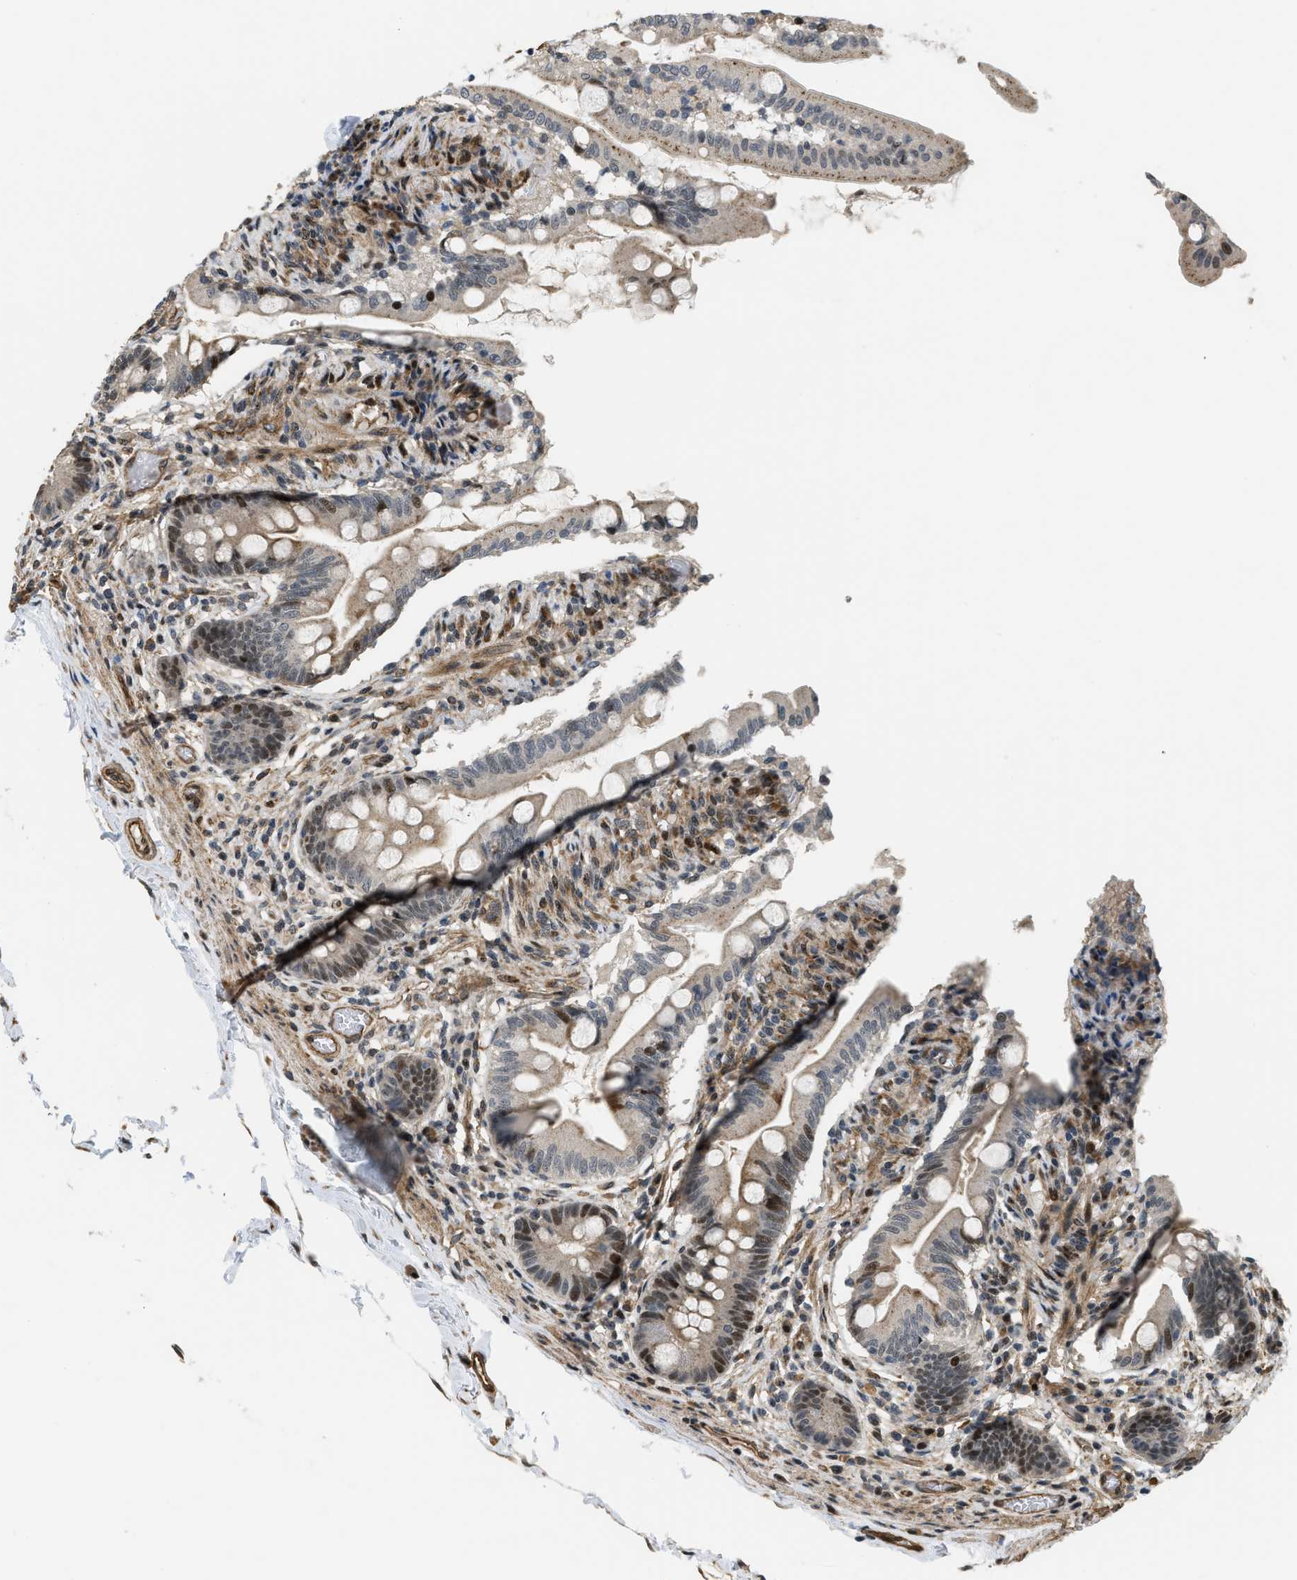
{"staining": {"intensity": "strong", "quantity": ">75%", "location": "cytoplasmic/membranous,nuclear"}, "tissue": "small intestine", "cell_type": "Glandular cells", "image_type": "normal", "snomed": [{"axis": "morphology", "description": "Normal tissue, NOS"}, {"axis": "topography", "description": "Small intestine"}], "caption": "The immunohistochemical stain labels strong cytoplasmic/membranous,nuclear positivity in glandular cells of unremarkable small intestine.", "gene": "LTA4H", "patient": {"sex": "female", "age": 56}}